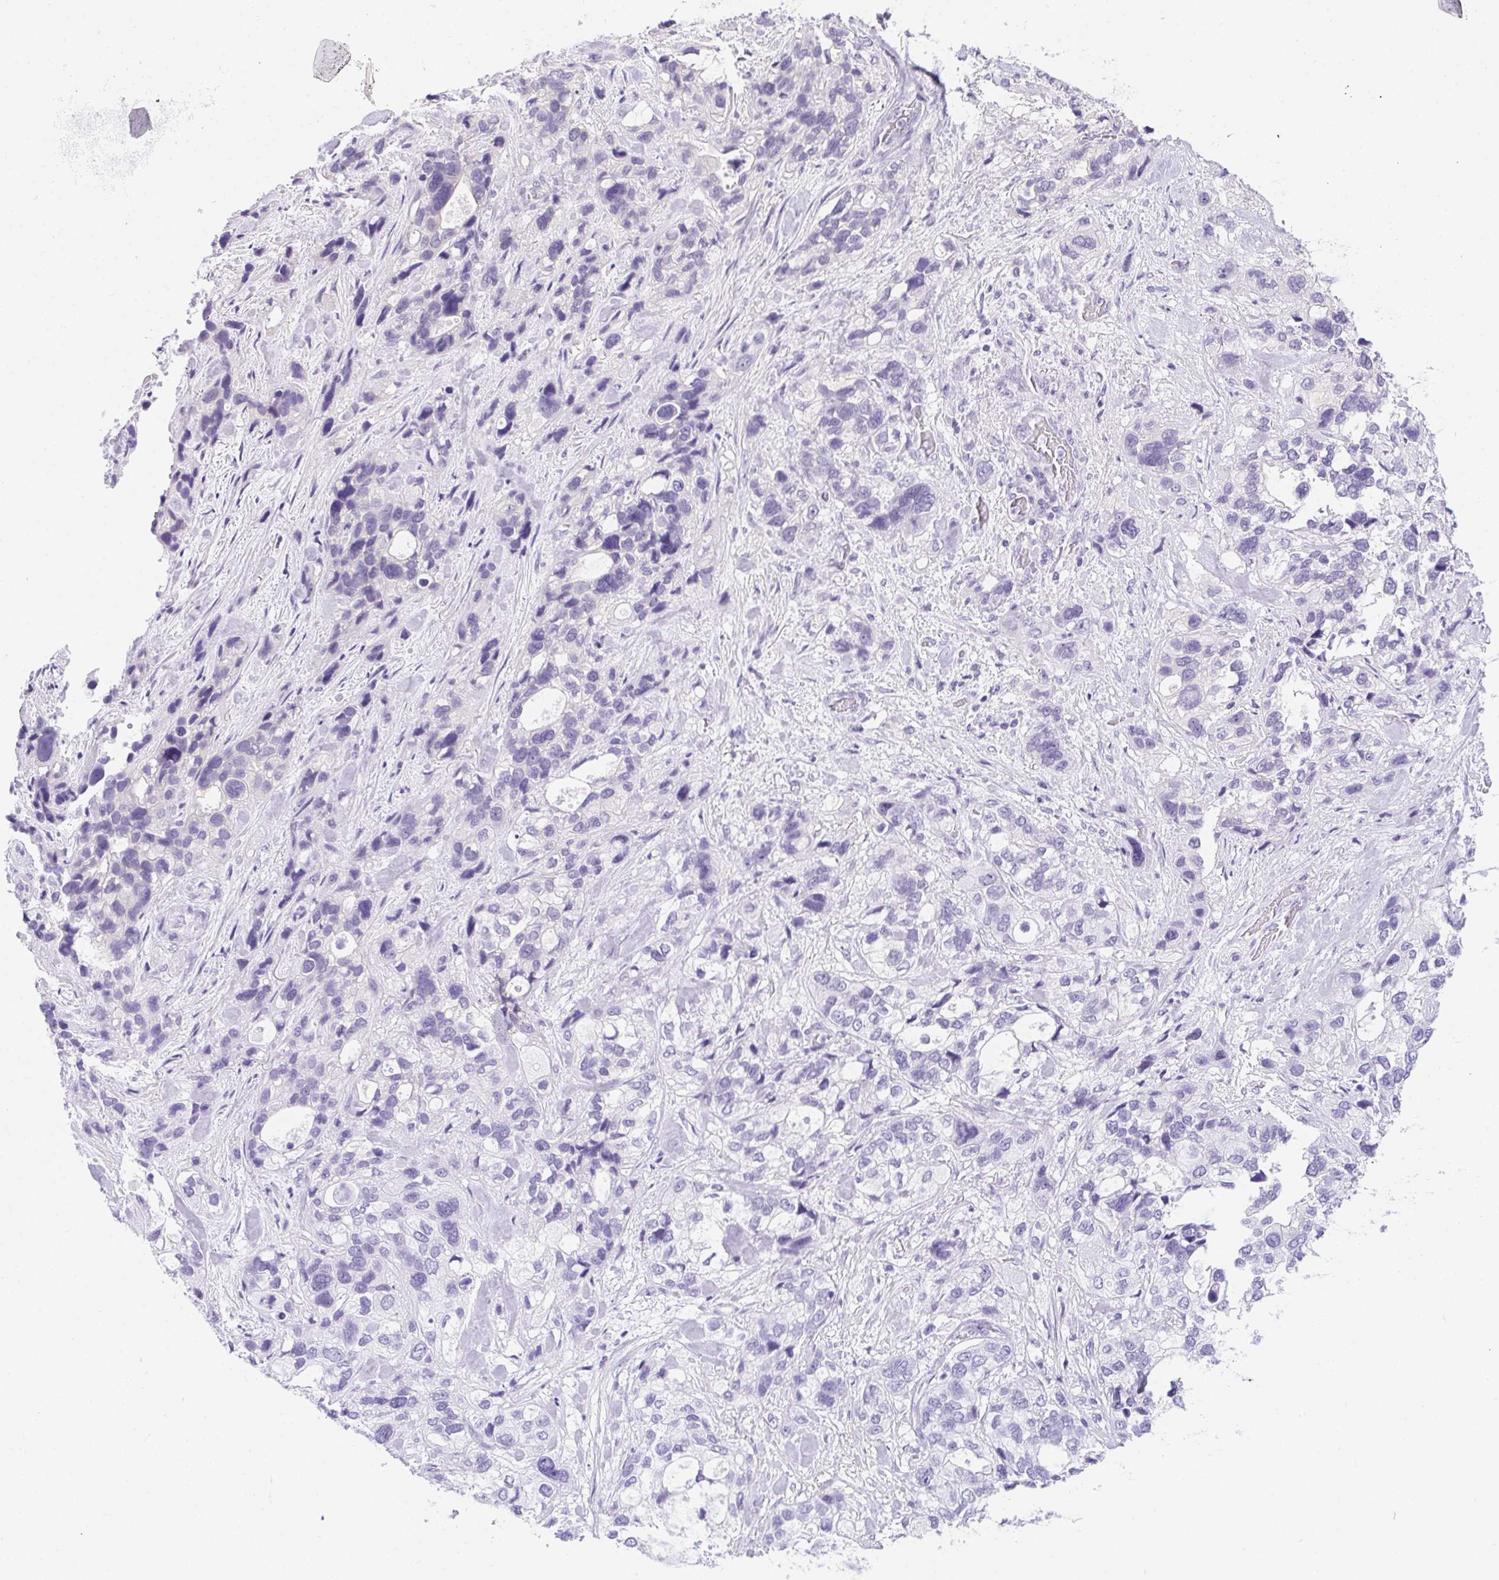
{"staining": {"intensity": "negative", "quantity": "none", "location": "none"}, "tissue": "stomach cancer", "cell_type": "Tumor cells", "image_type": "cancer", "snomed": [{"axis": "morphology", "description": "Adenocarcinoma, NOS"}, {"axis": "topography", "description": "Stomach, upper"}], "caption": "A high-resolution micrograph shows IHC staining of stomach adenocarcinoma, which shows no significant staining in tumor cells.", "gene": "PRKAA1", "patient": {"sex": "female", "age": 81}}